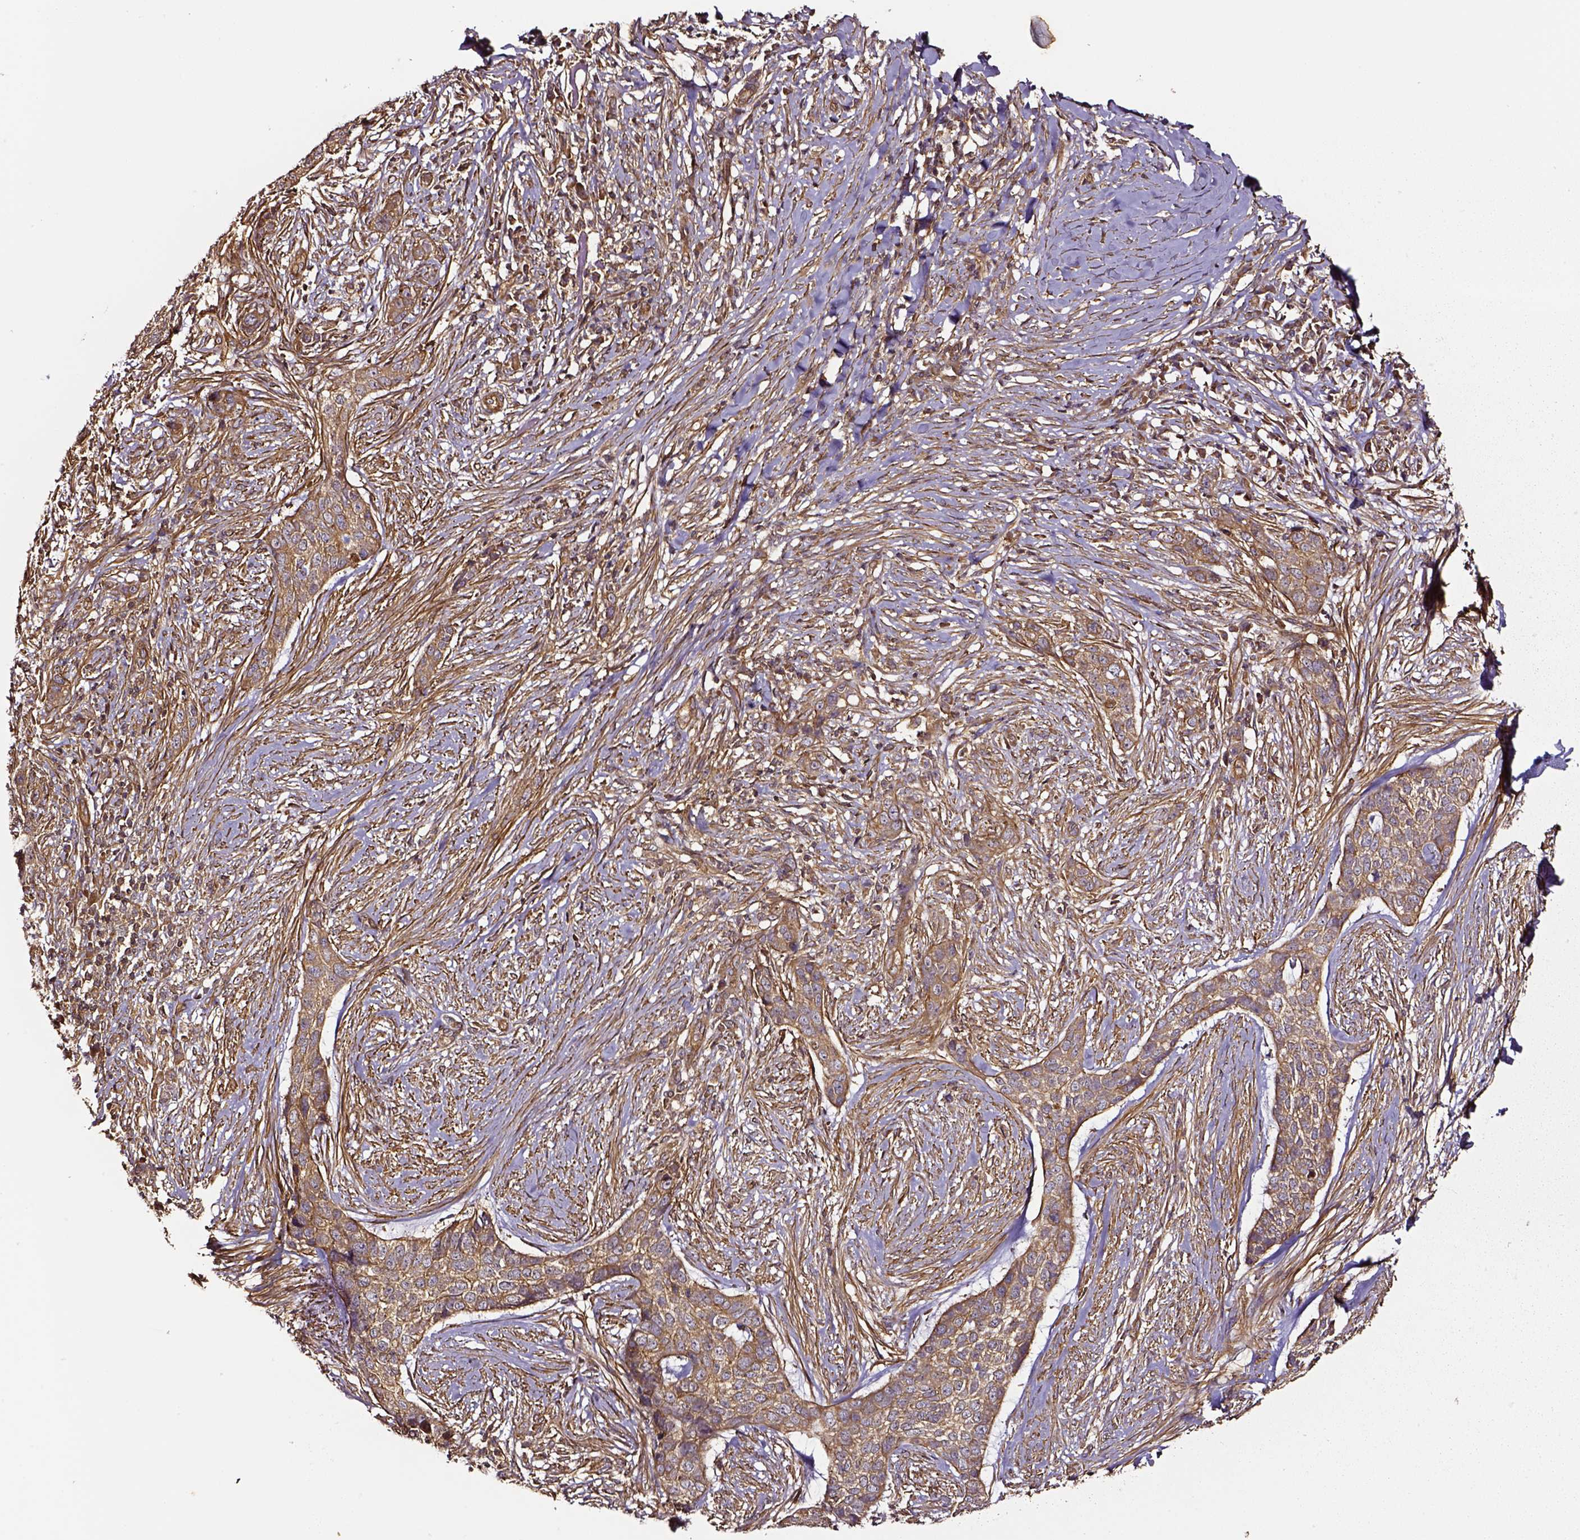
{"staining": {"intensity": "moderate", "quantity": ">75%", "location": "cytoplasmic/membranous"}, "tissue": "skin cancer", "cell_type": "Tumor cells", "image_type": "cancer", "snomed": [{"axis": "morphology", "description": "Basal cell carcinoma"}, {"axis": "topography", "description": "Skin"}], "caption": "Immunohistochemical staining of human basal cell carcinoma (skin) demonstrates moderate cytoplasmic/membranous protein expression in approximately >75% of tumor cells. The protein of interest is shown in brown color, while the nuclei are stained blue.", "gene": "RASSF5", "patient": {"sex": "female", "age": 69}}